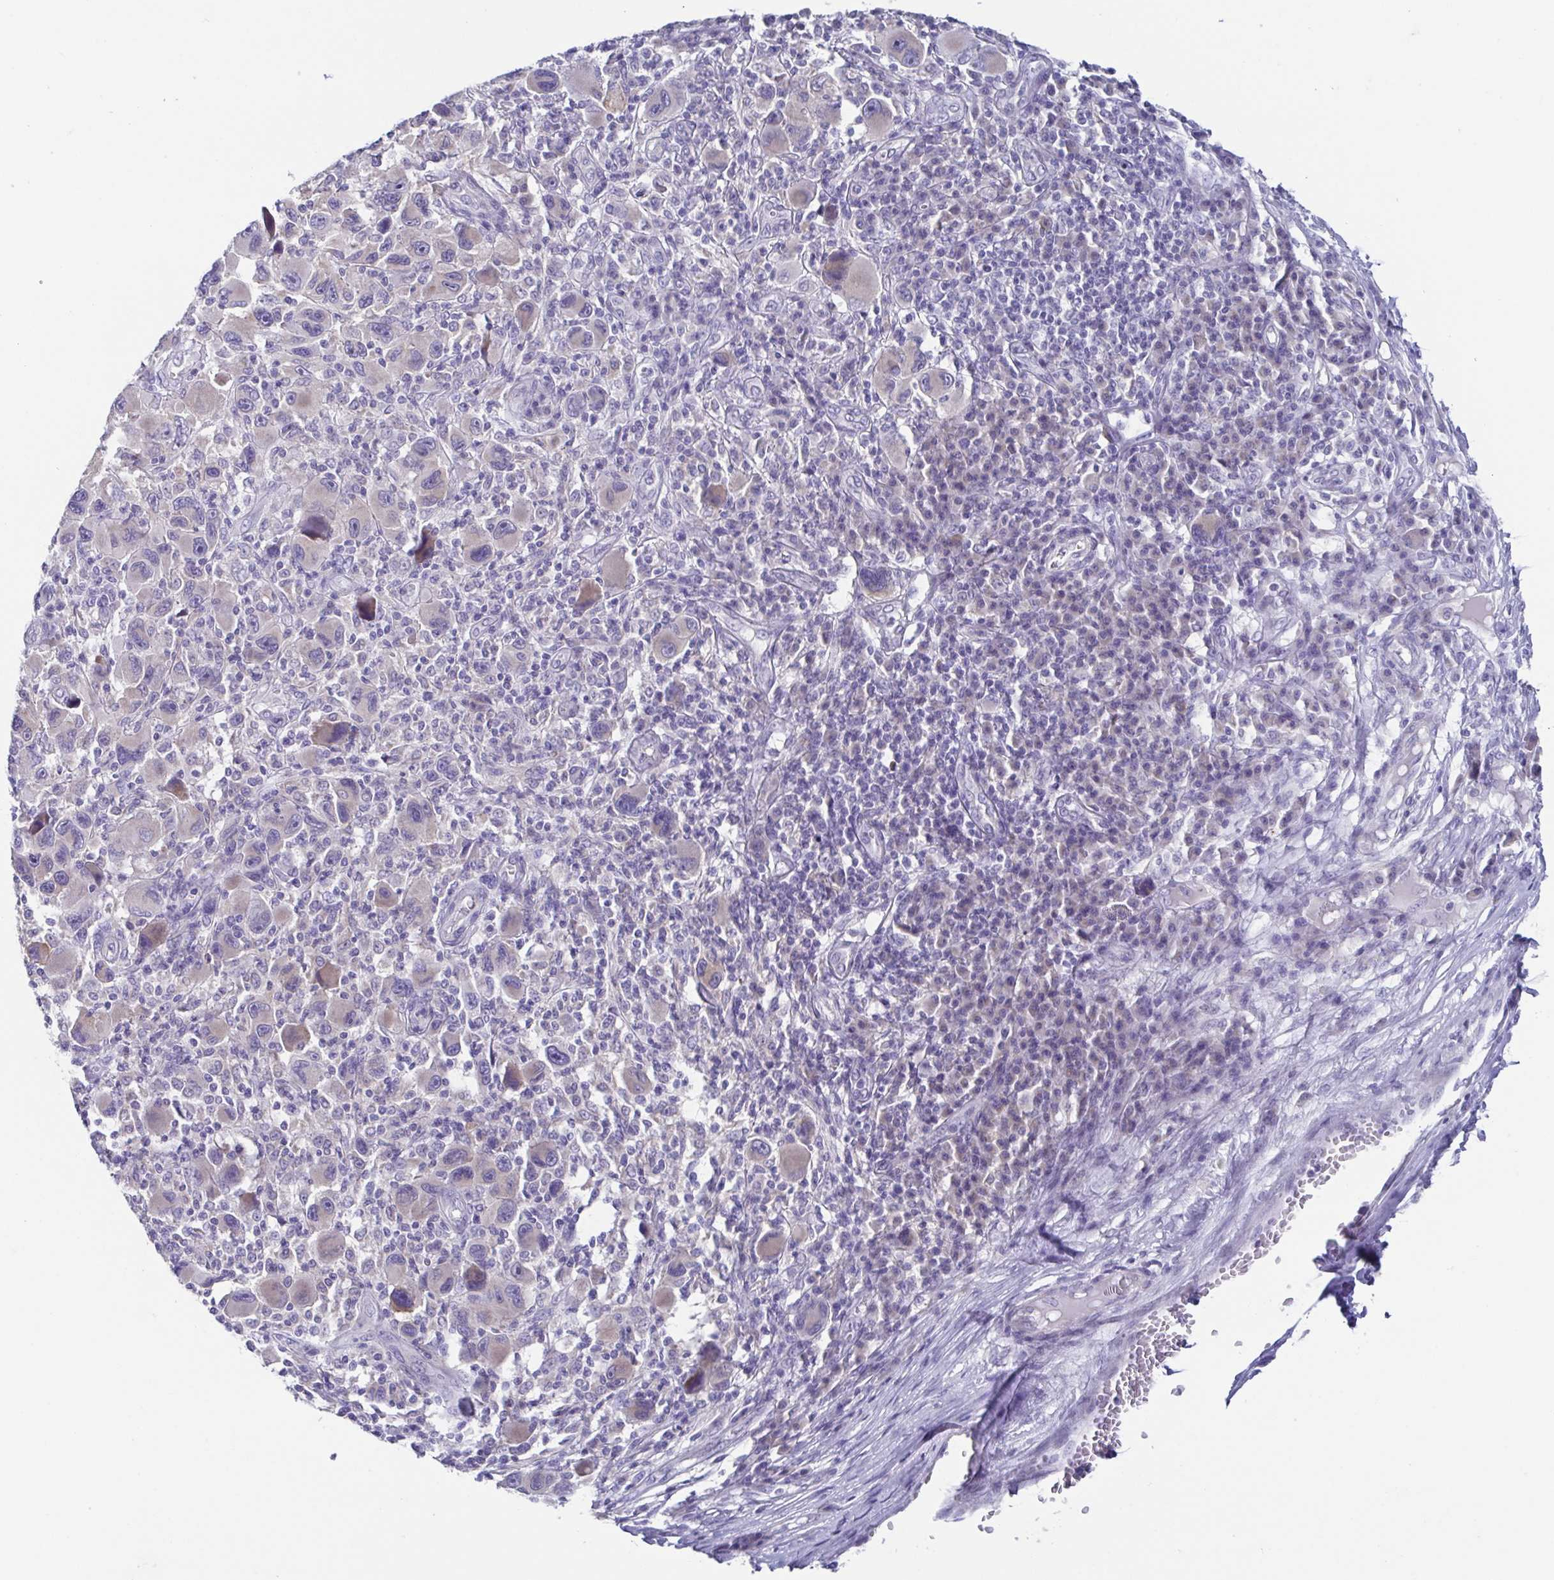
{"staining": {"intensity": "weak", "quantity": "<25%", "location": "cytoplasmic/membranous"}, "tissue": "melanoma", "cell_type": "Tumor cells", "image_type": "cancer", "snomed": [{"axis": "morphology", "description": "Malignant melanoma, NOS"}, {"axis": "topography", "description": "Skin"}], "caption": "Tumor cells are negative for brown protein staining in malignant melanoma.", "gene": "RDH11", "patient": {"sex": "male", "age": 53}}